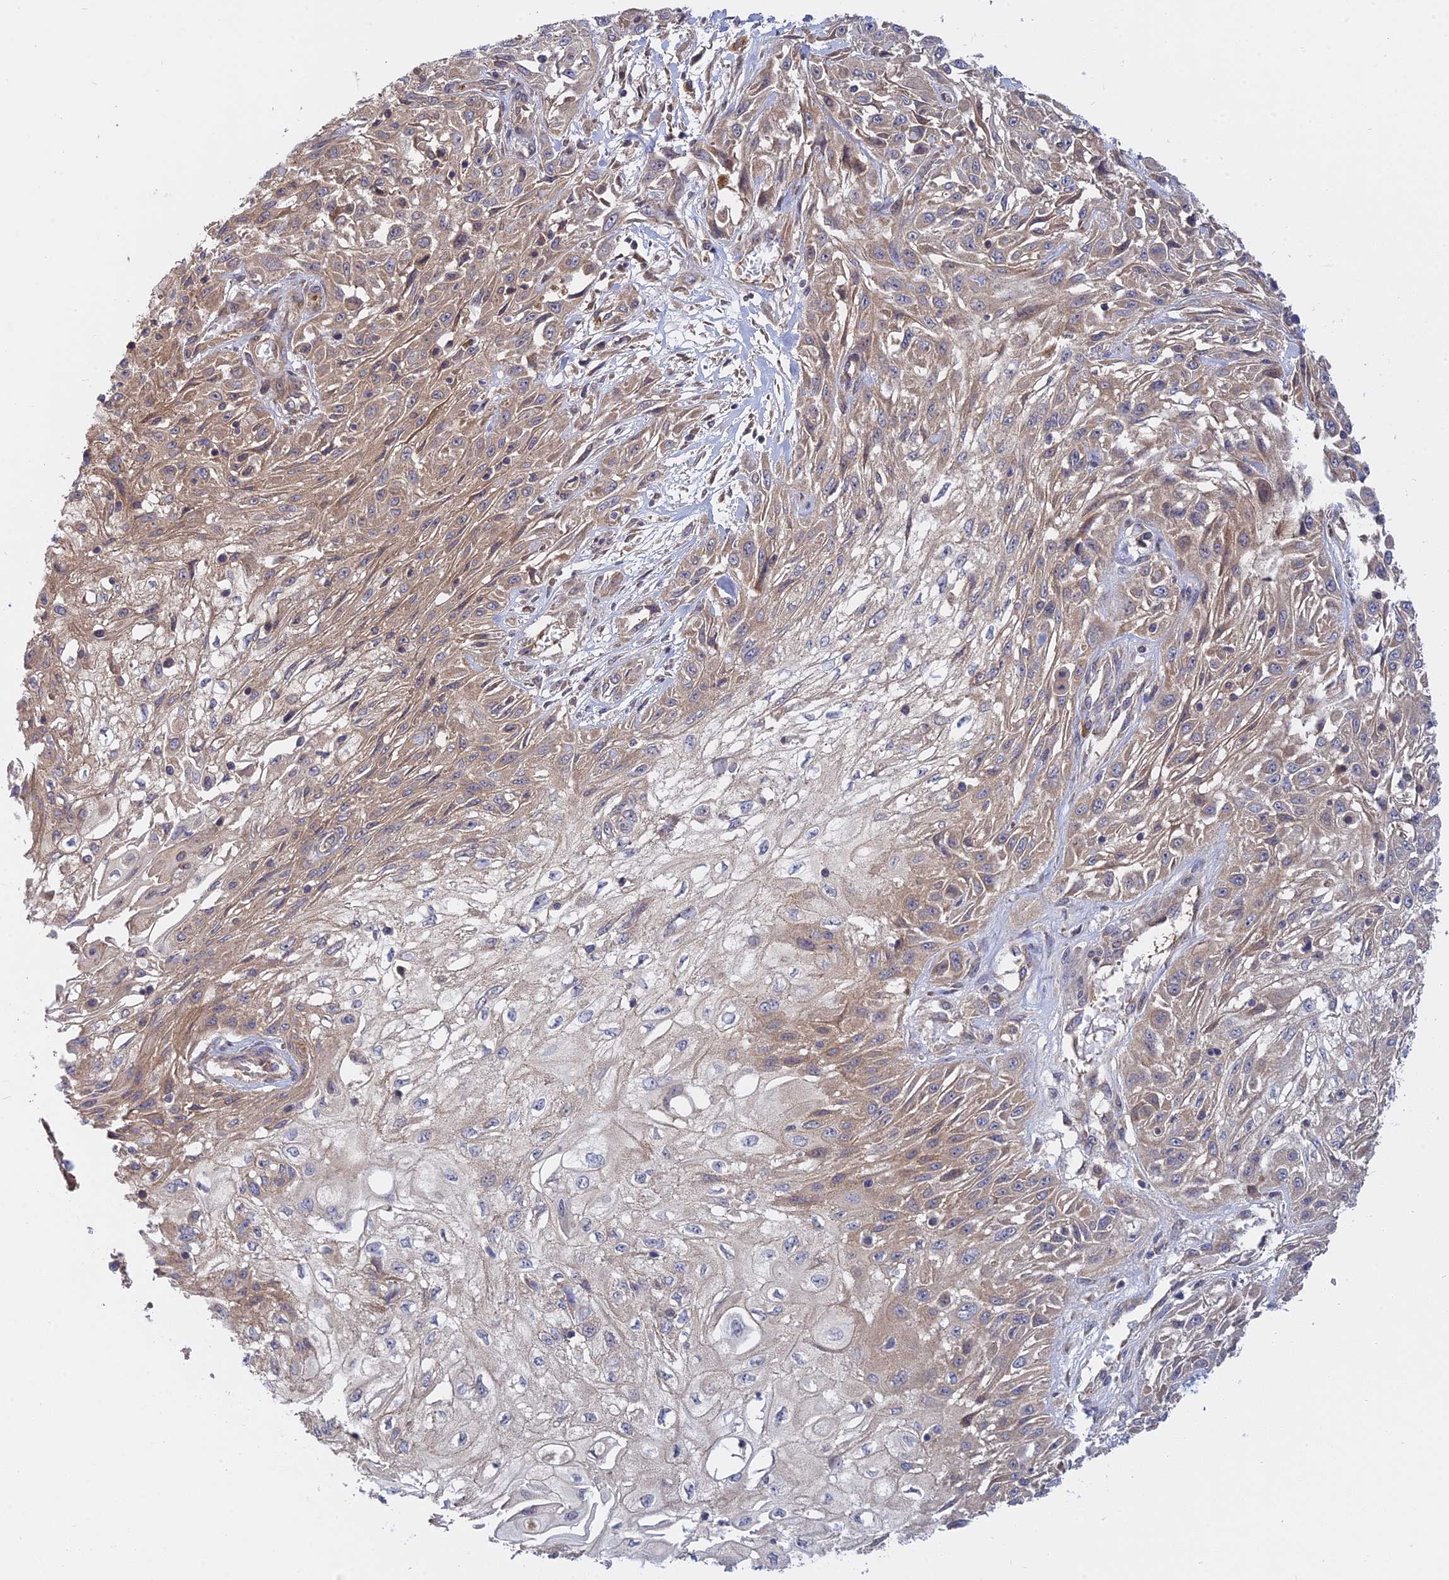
{"staining": {"intensity": "weak", "quantity": "25%-75%", "location": "cytoplasmic/membranous"}, "tissue": "skin cancer", "cell_type": "Tumor cells", "image_type": "cancer", "snomed": [{"axis": "morphology", "description": "Squamous cell carcinoma, NOS"}, {"axis": "morphology", "description": "Squamous cell carcinoma, metastatic, NOS"}, {"axis": "topography", "description": "Skin"}, {"axis": "topography", "description": "Lymph node"}], "caption": "The photomicrograph demonstrates immunohistochemical staining of squamous cell carcinoma (skin). There is weak cytoplasmic/membranous staining is seen in approximately 25%-75% of tumor cells.", "gene": "IL21R", "patient": {"sex": "male", "age": 75}}